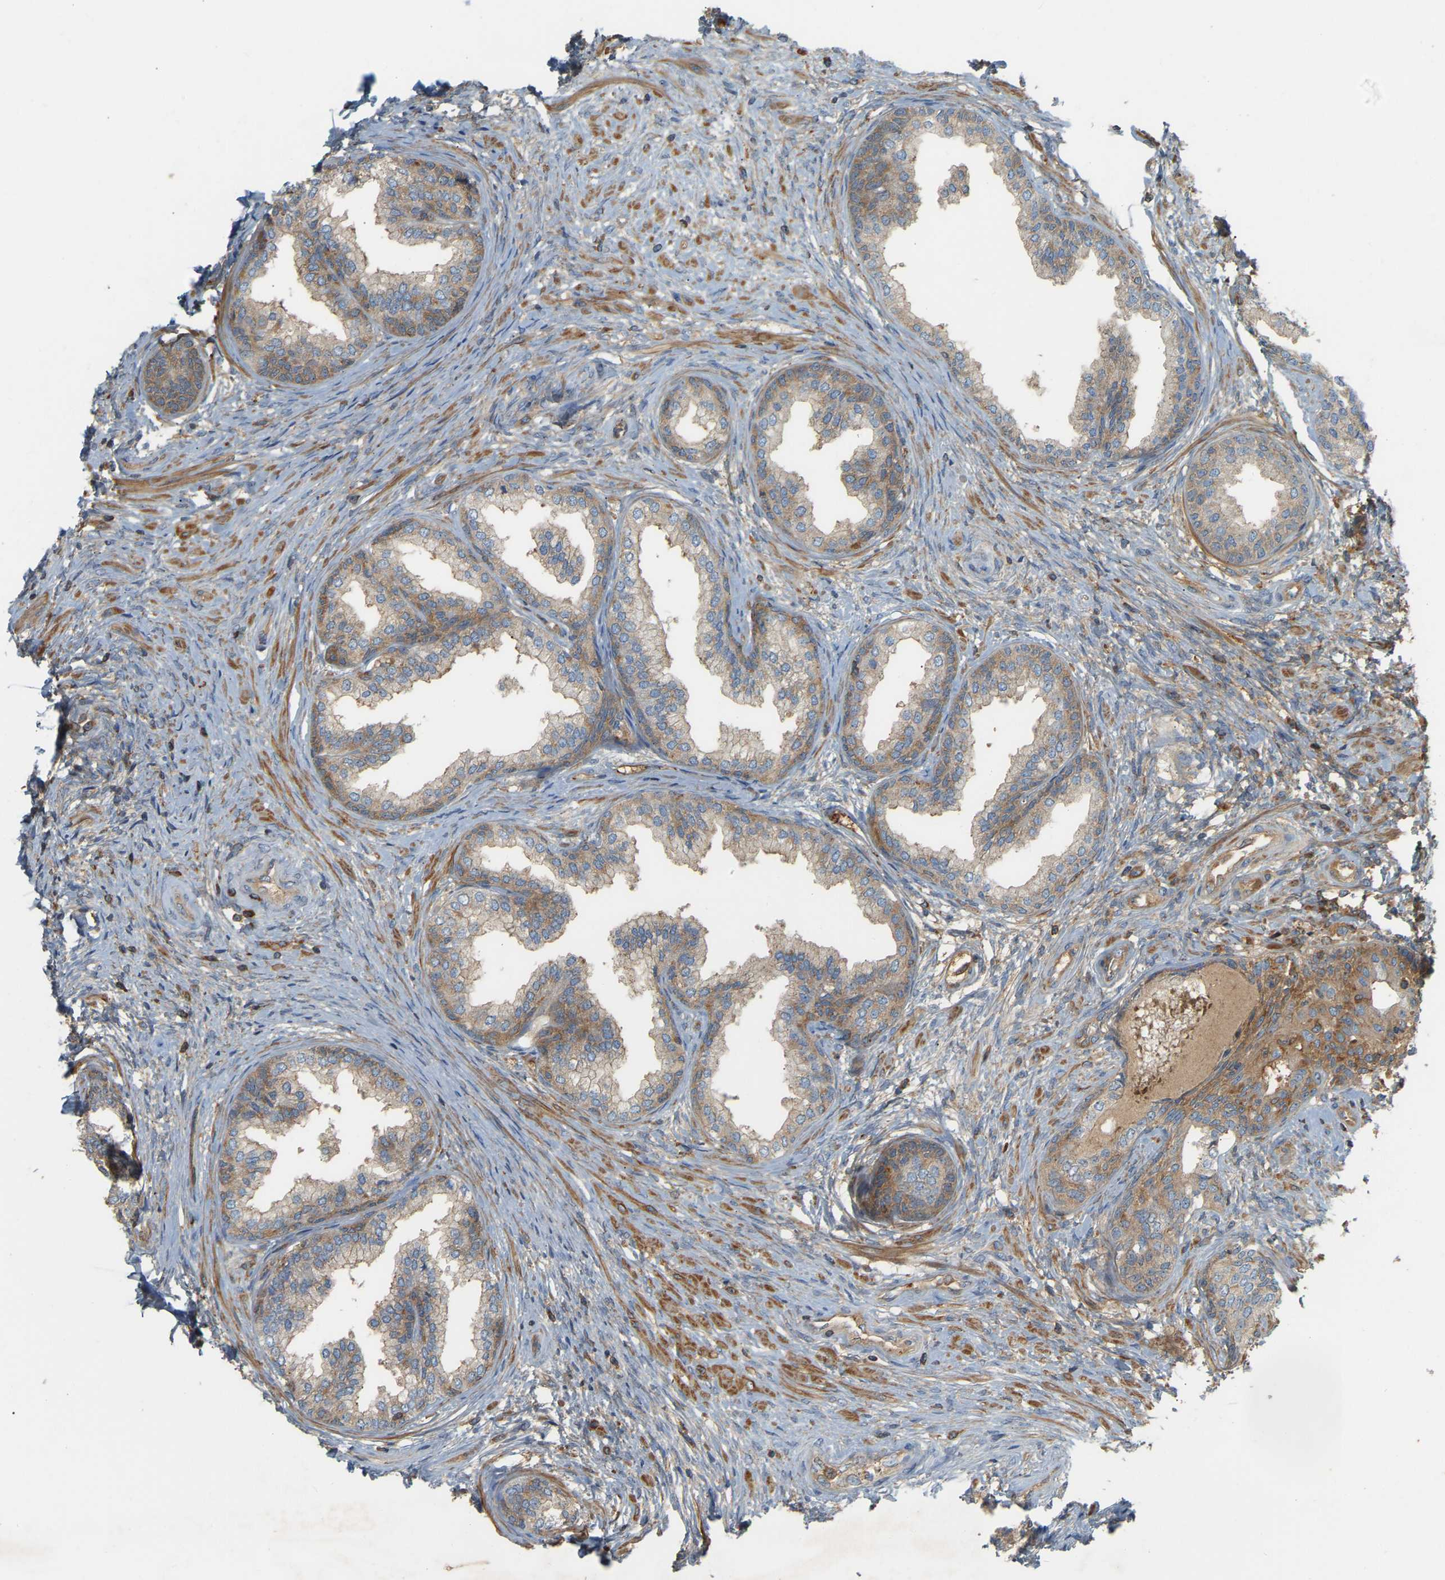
{"staining": {"intensity": "moderate", "quantity": "25%-75%", "location": "cytoplasmic/membranous"}, "tissue": "prostate", "cell_type": "Glandular cells", "image_type": "normal", "snomed": [{"axis": "morphology", "description": "Normal tissue, NOS"}, {"axis": "topography", "description": "Prostate"}], "caption": "Immunohistochemical staining of benign human prostate displays medium levels of moderate cytoplasmic/membranous expression in about 25%-75% of glandular cells.", "gene": "AKAP13", "patient": {"sex": "male", "age": 76}}